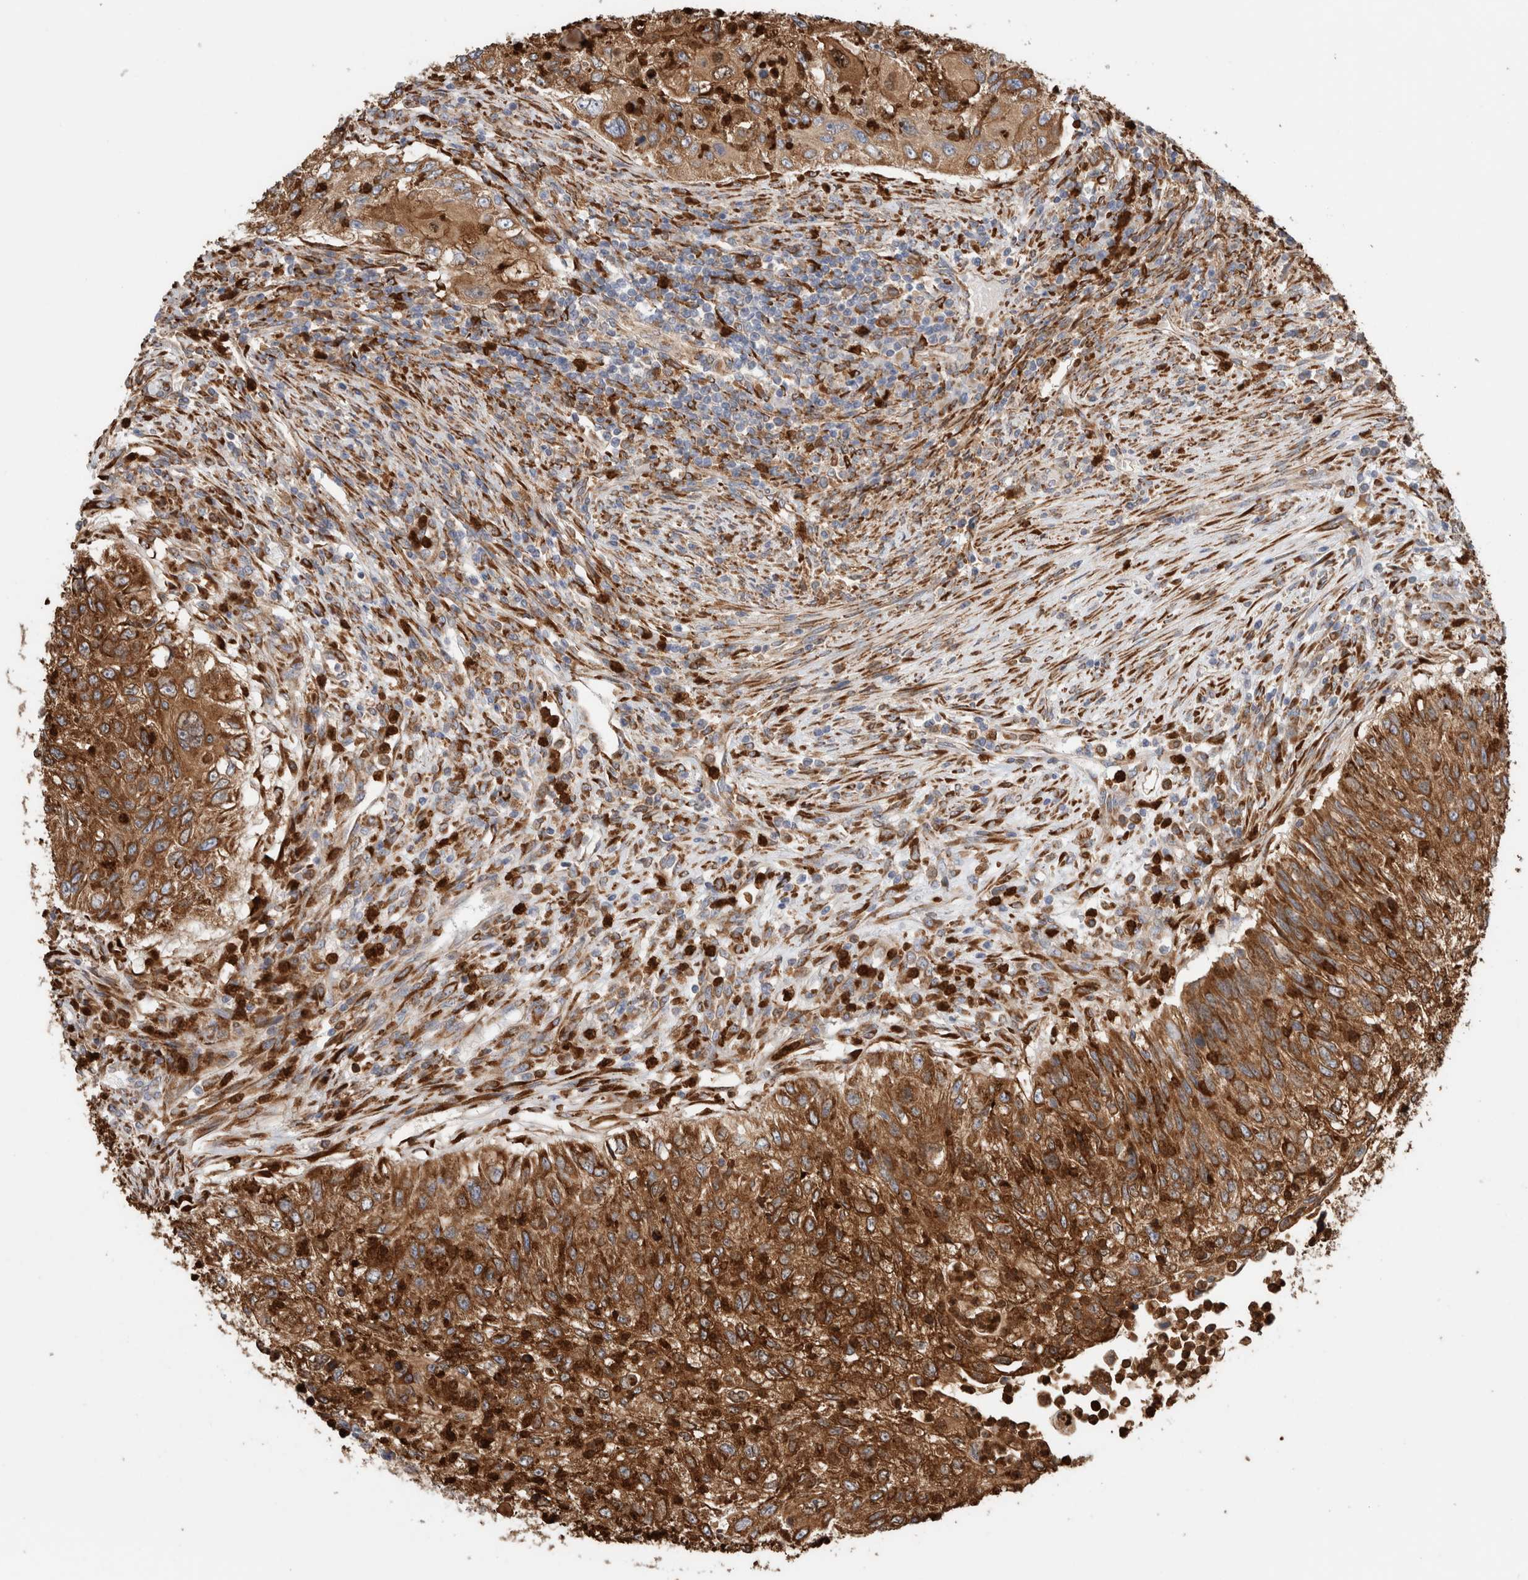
{"staining": {"intensity": "strong", "quantity": ">75%", "location": "cytoplasmic/membranous"}, "tissue": "urothelial cancer", "cell_type": "Tumor cells", "image_type": "cancer", "snomed": [{"axis": "morphology", "description": "Urothelial carcinoma, High grade"}, {"axis": "topography", "description": "Urinary bladder"}], "caption": "Urothelial carcinoma (high-grade) stained with DAB immunohistochemistry exhibits high levels of strong cytoplasmic/membranous staining in approximately >75% of tumor cells.", "gene": "P4HA1", "patient": {"sex": "female", "age": 60}}